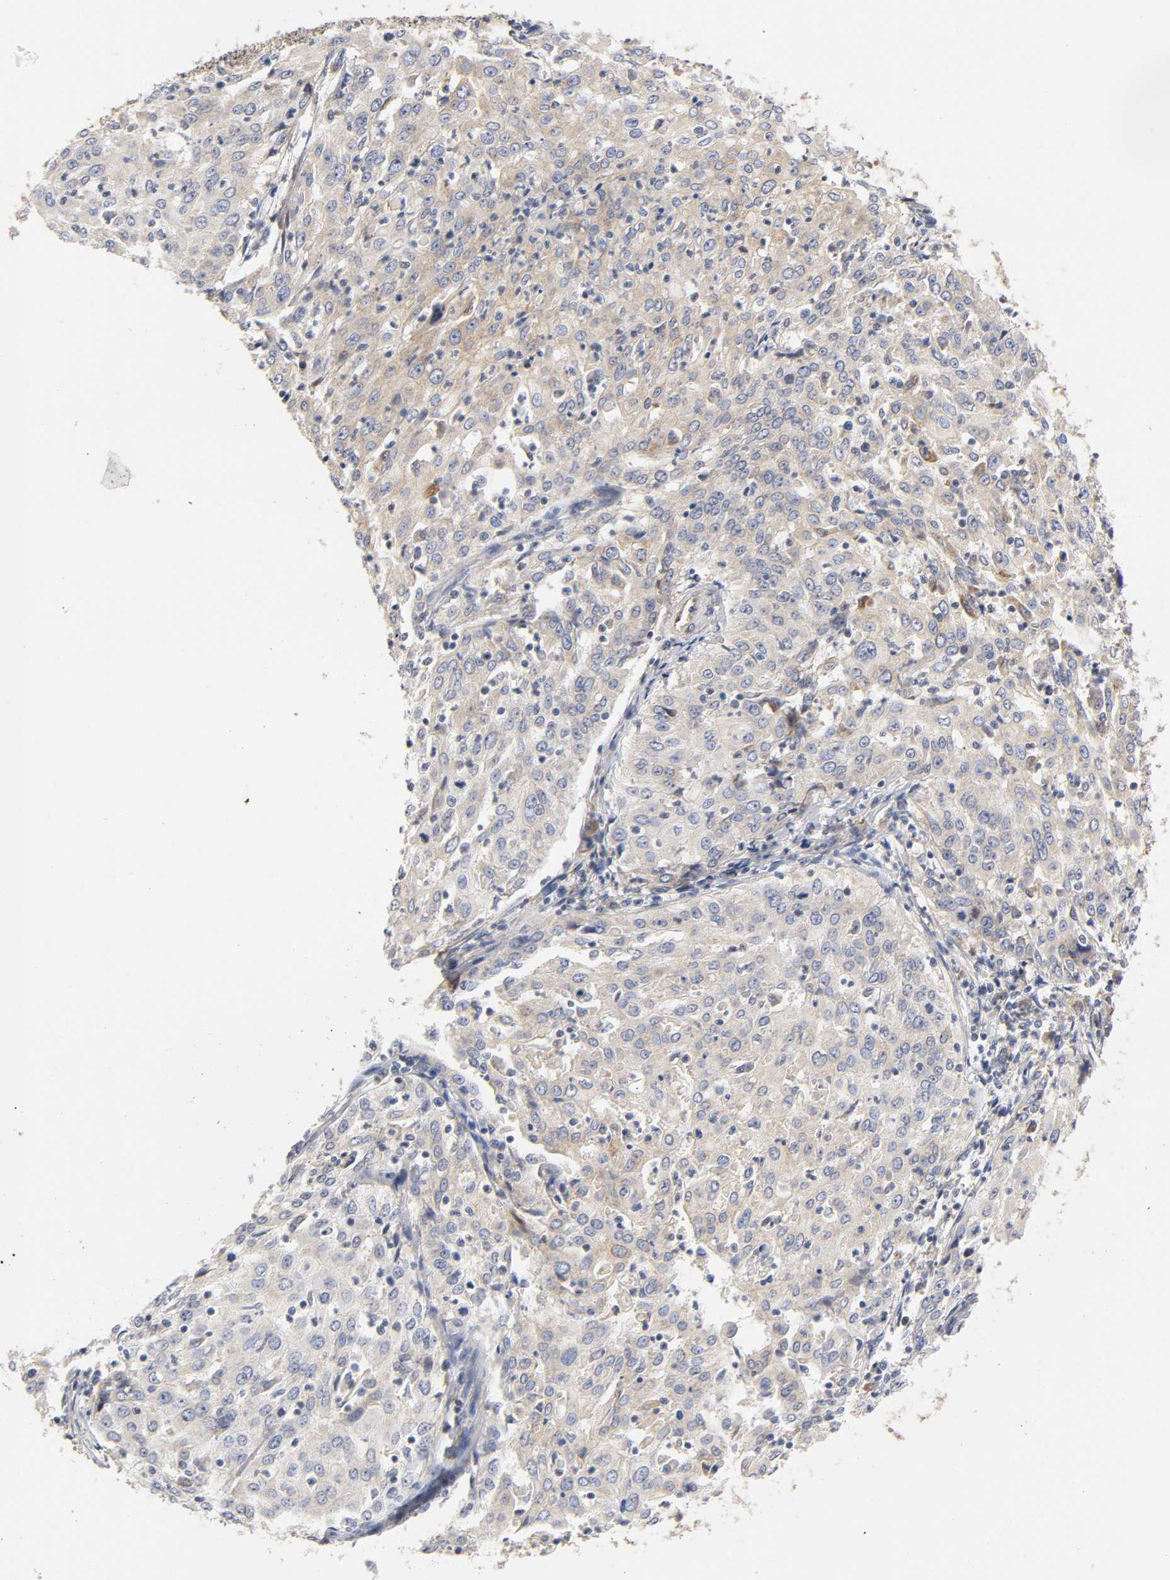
{"staining": {"intensity": "moderate", "quantity": ">75%", "location": "cytoplasmic/membranous"}, "tissue": "cervical cancer", "cell_type": "Tumor cells", "image_type": "cancer", "snomed": [{"axis": "morphology", "description": "Squamous cell carcinoma, NOS"}, {"axis": "topography", "description": "Cervix"}], "caption": "Cervical squamous cell carcinoma stained for a protein exhibits moderate cytoplasmic/membranous positivity in tumor cells. The protein is shown in brown color, while the nuclei are stained blue.", "gene": "POR", "patient": {"sex": "female", "age": 39}}